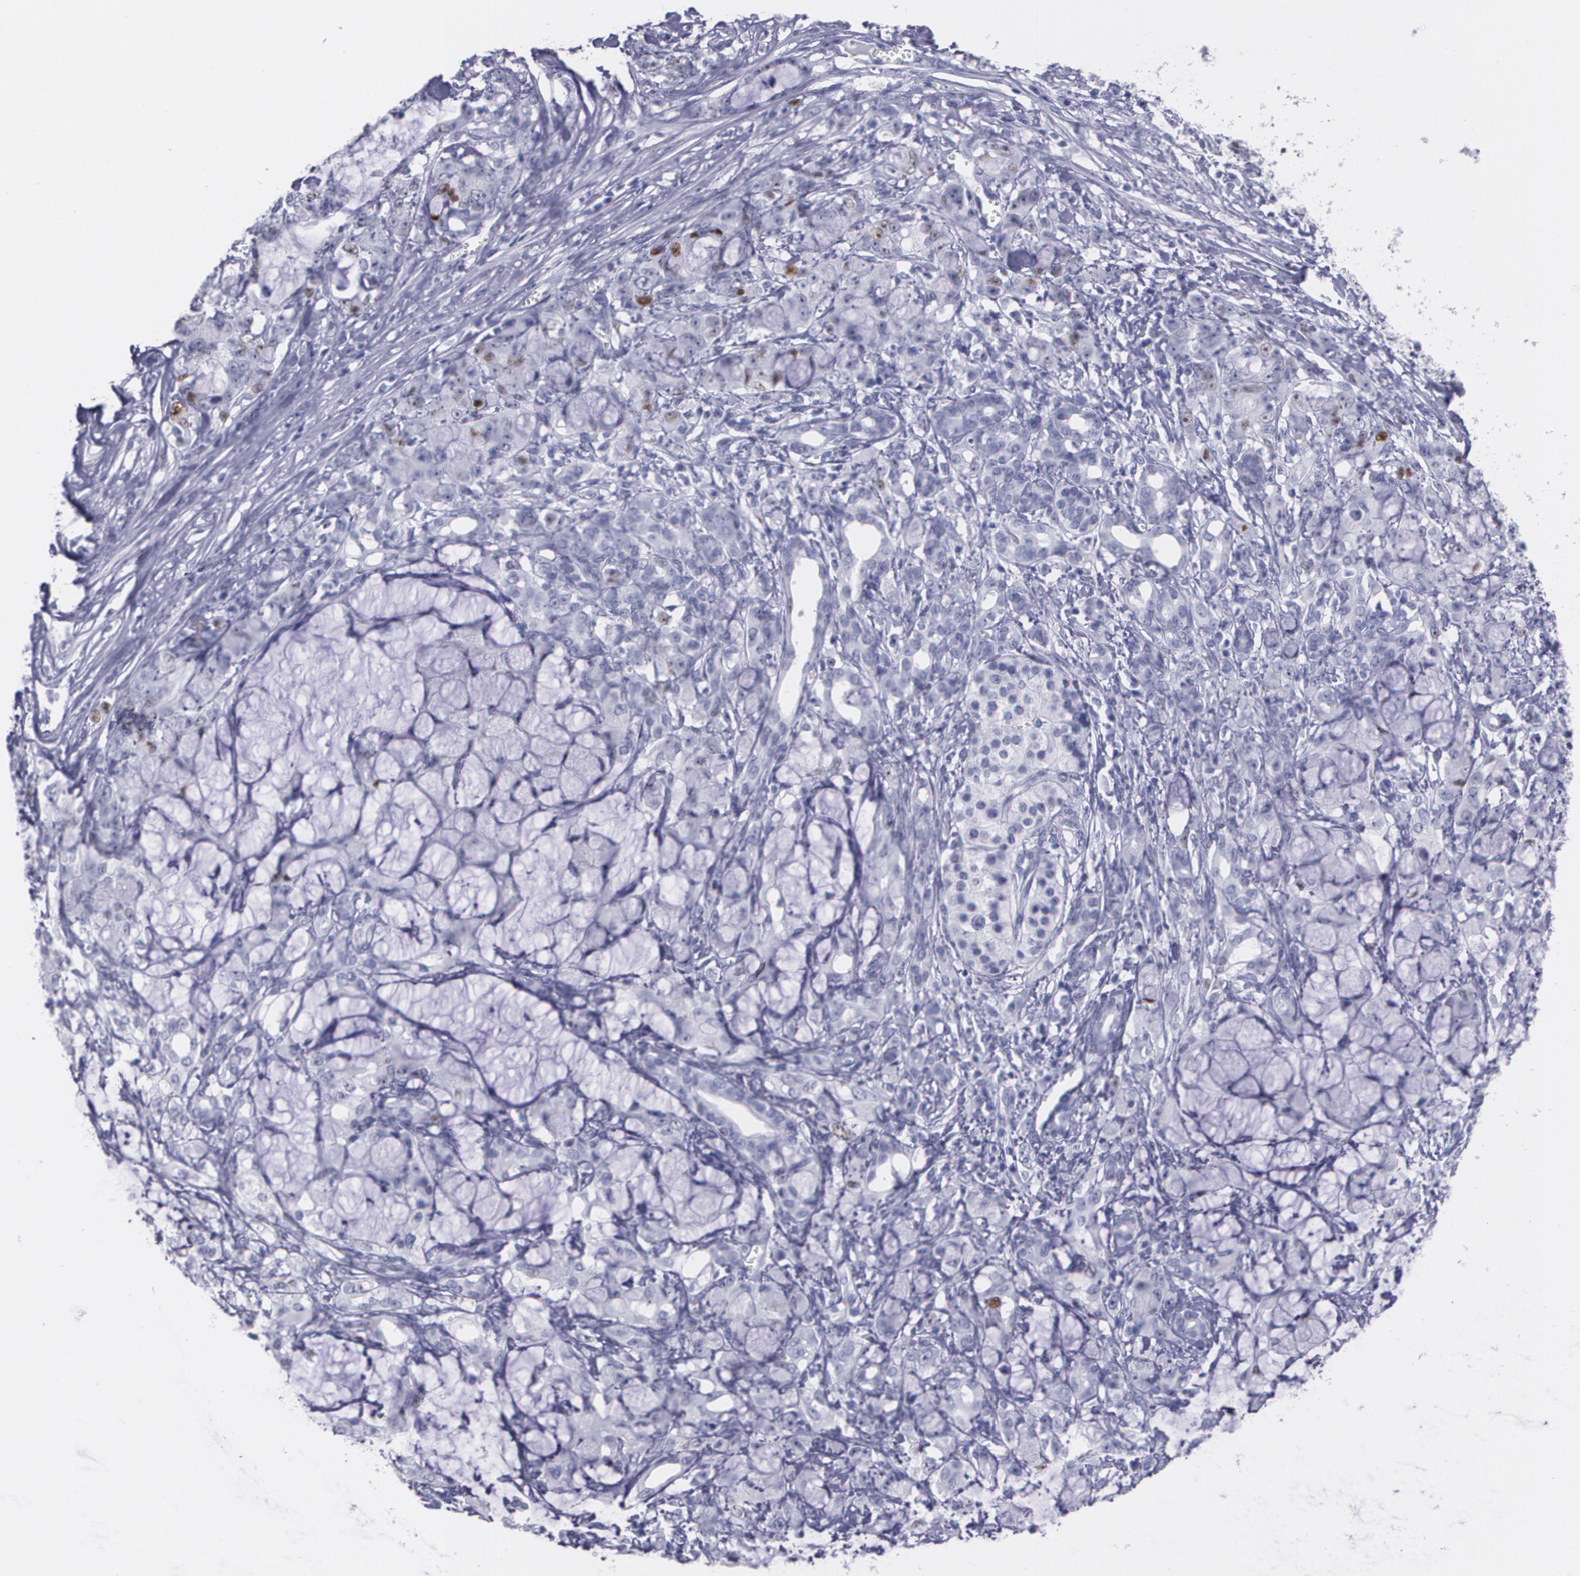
{"staining": {"intensity": "moderate", "quantity": "<25%", "location": "nuclear"}, "tissue": "pancreatic cancer", "cell_type": "Tumor cells", "image_type": "cancer", "snomed": [{"axis": "morphology", "description": "Adenocarcinoma, NOS"}, {"axis": "topography", "description": "Pancreas"}], "caption": "Tumor cells display low levels of moderate nuclear positivity in approximately <25% of cells in human pancreatic adenocarcinoma.", "gene": "TP53", "patient": {"sex": "female", "age": 73}}